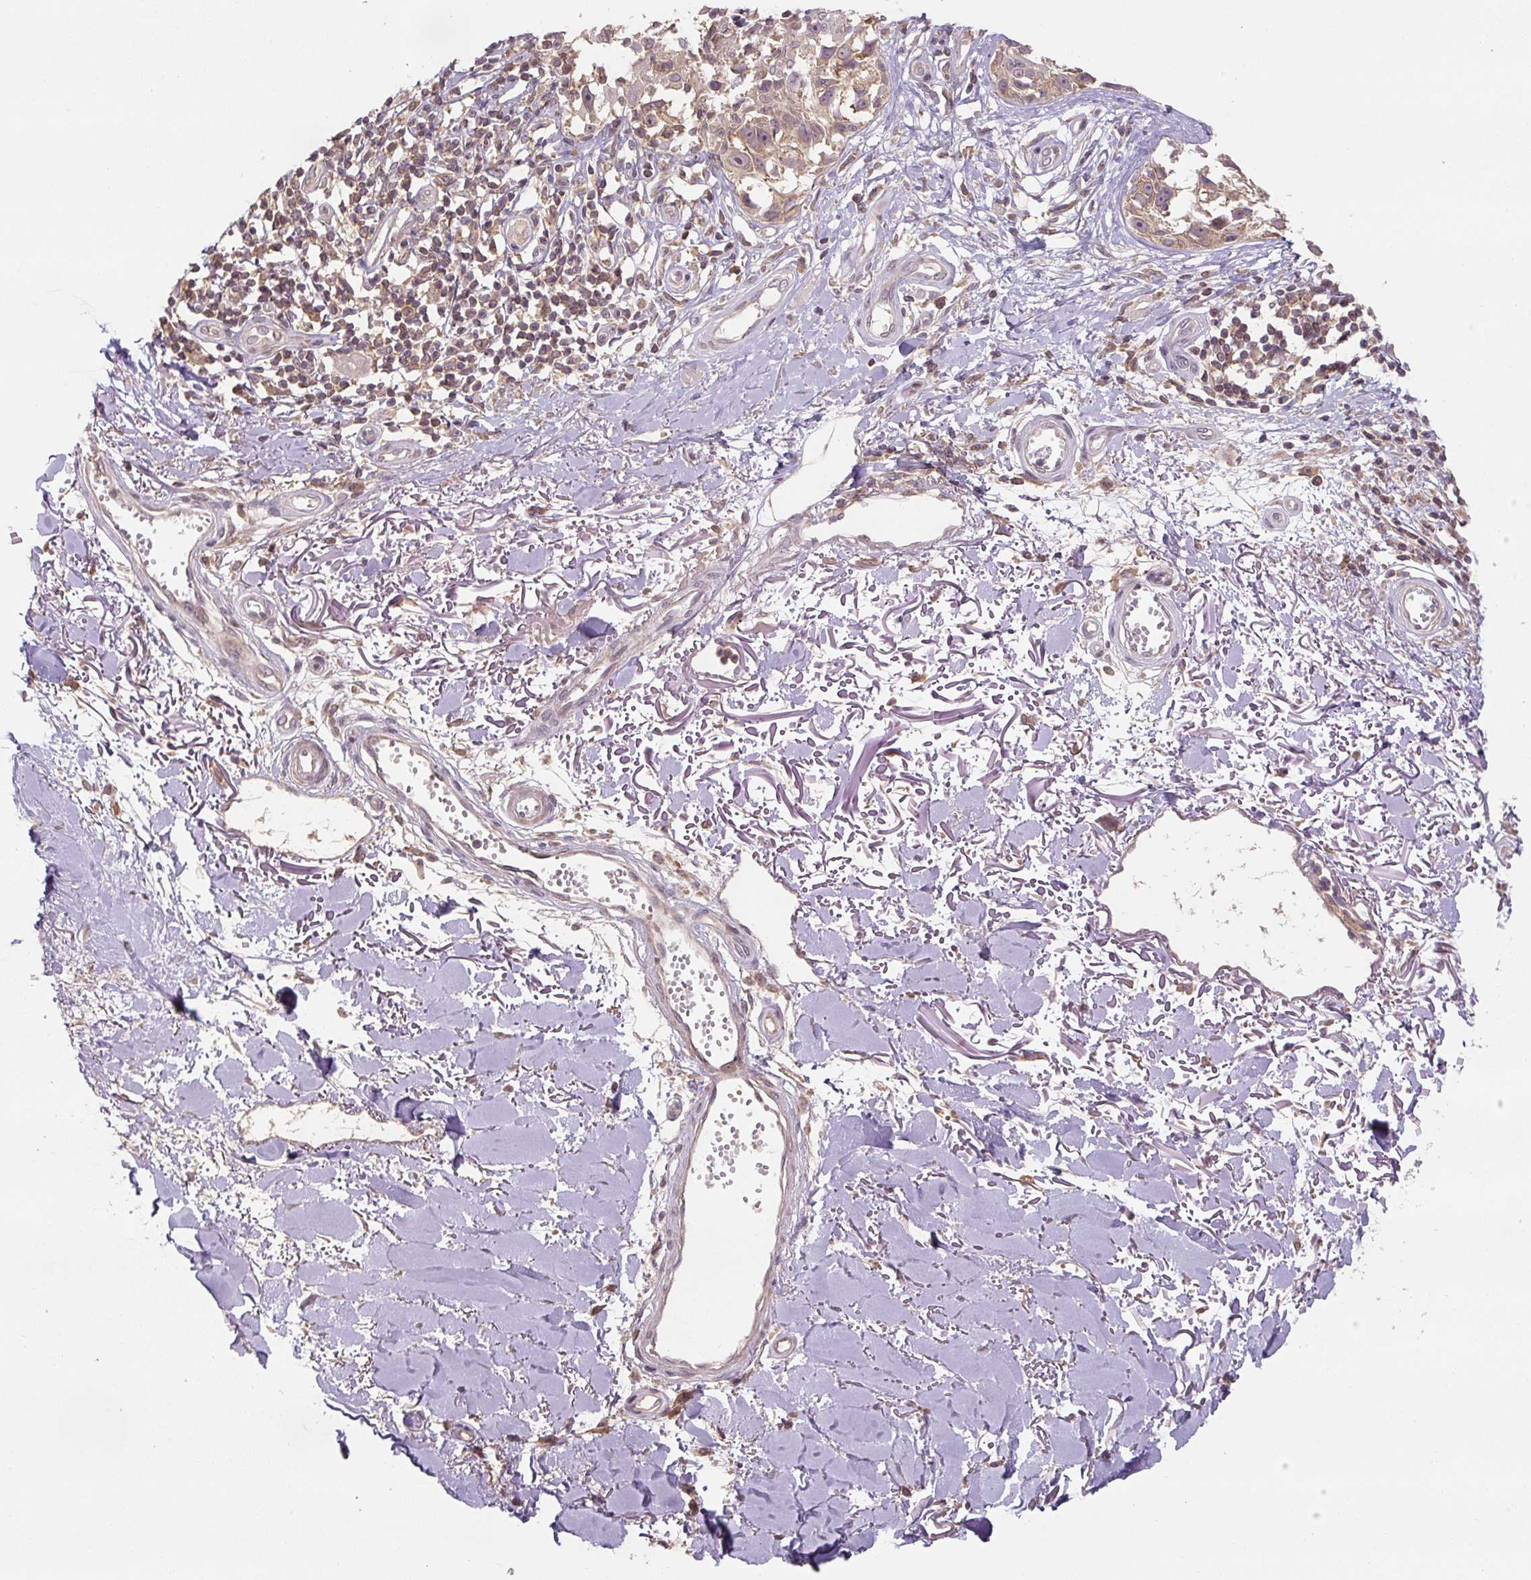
{"staining": {"intensity": "moderate", "quantity": ">75%", "location": "cytoplasmic/membranous"}, "tissue": "melanoma", "cell_type": "Tumor cells", "image_type": "cancer", "snomed": [{"axis": "morphology", "description": "Malignant melanoma, NOS"}, {"axis": "topography", "description": "Skin"}], "caption": "A medium amount of moderate cytoplasmic/membranous staining is present in approximately >75% of tumor cells in melanoma tissue. (DAB IHC with brightfield microscopy, high magnification).", "gene": "C2orf73", "patient": {"sex": "male", "age": 73}}